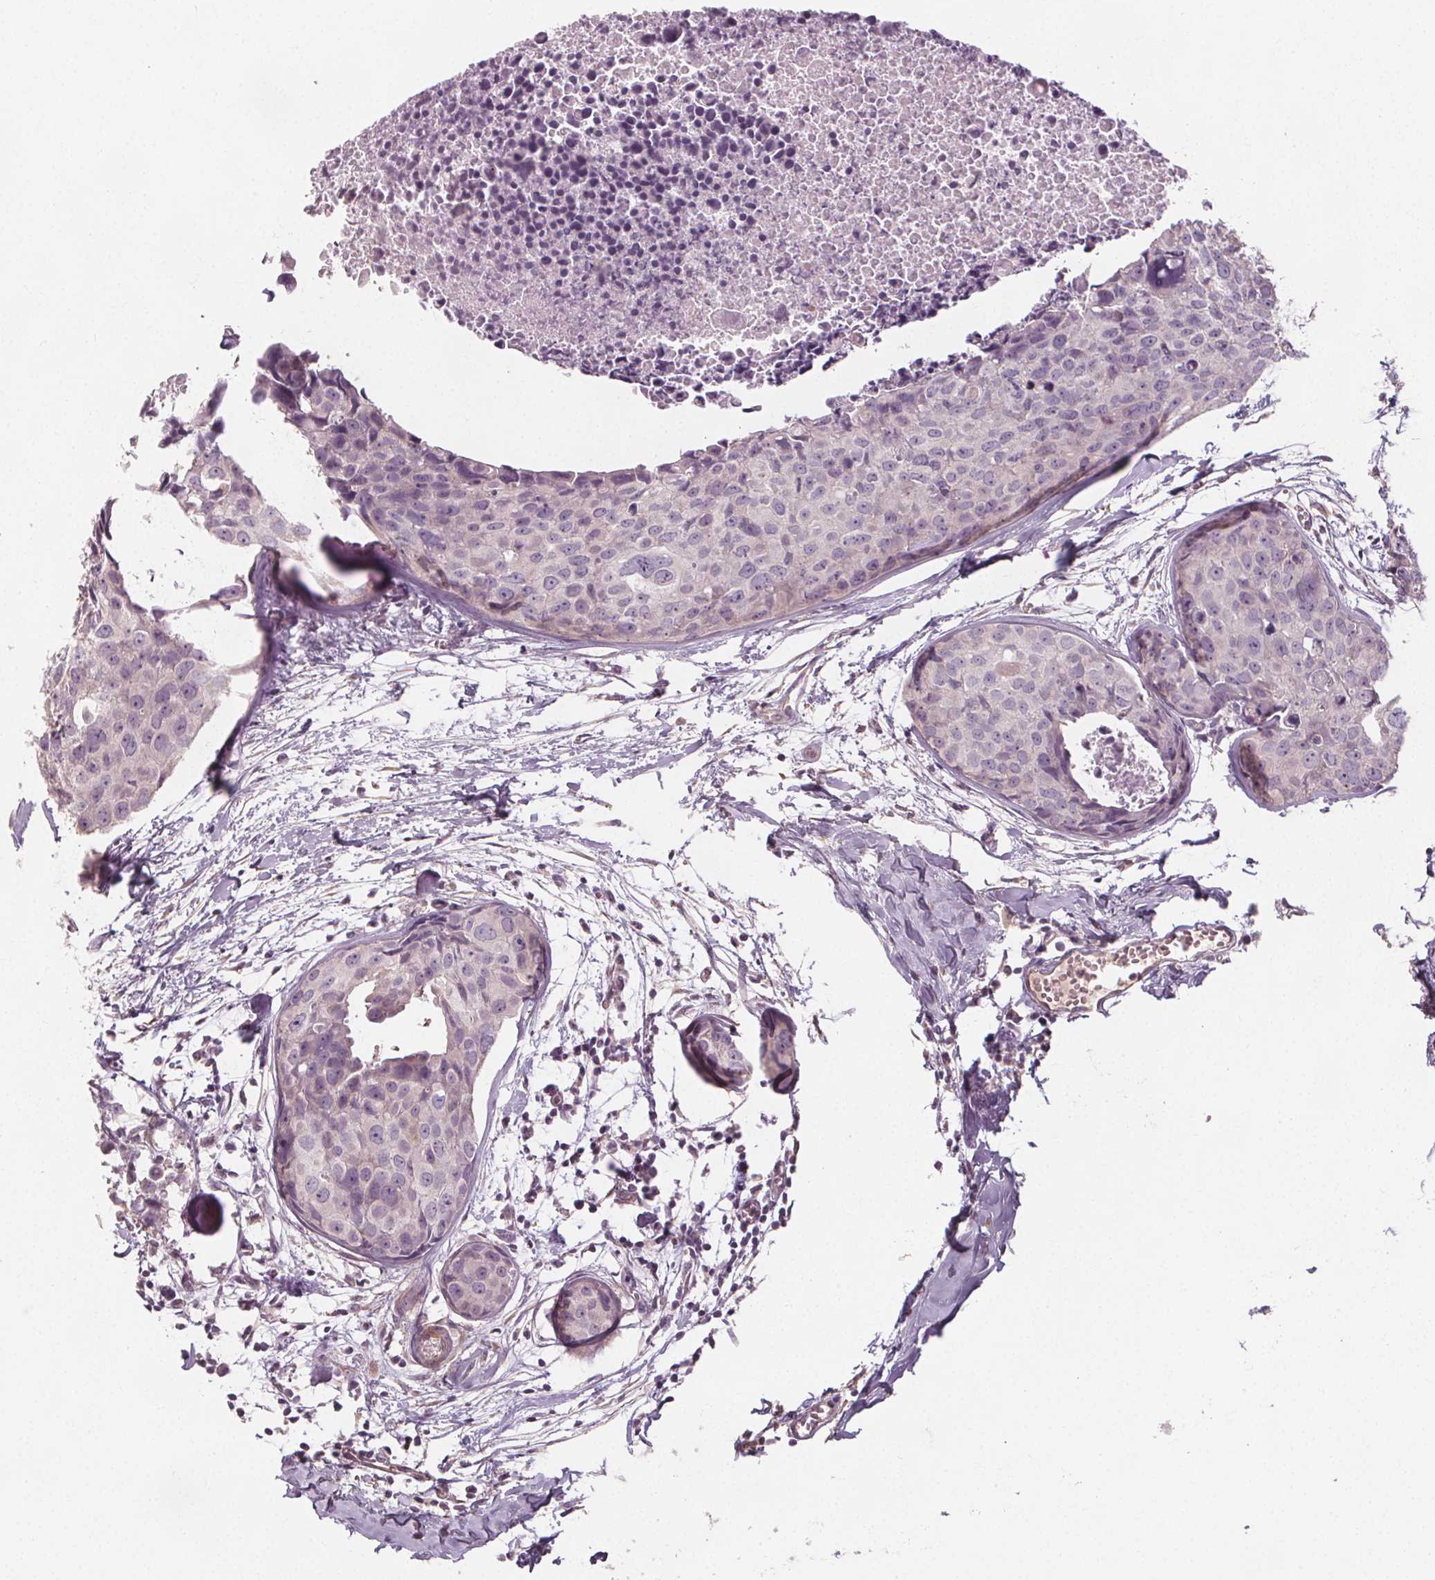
{"staining": {"intensity": "negative", "quantity": "none", "location": "none"}, "tissue": "breast cancer", "cell_type": "Tumor cells", "image_type": "cancer", "snomed": [{"axis": "morphology", "description": "Duct carcinoma"}, {"axis": "topography", "description": "Breast"}], "caption": "An image of breast cancer stained for a protein displays no brown staining in tumor cells. (Stains: DAB (3,3'-diaminobenzidine) immunohistochemistry with hematoxylin counter stain, Microscopy: brightfield microscopy at high magnification).", "gene": "VNN1", "patient": {"sex": "female", "age": 38}}